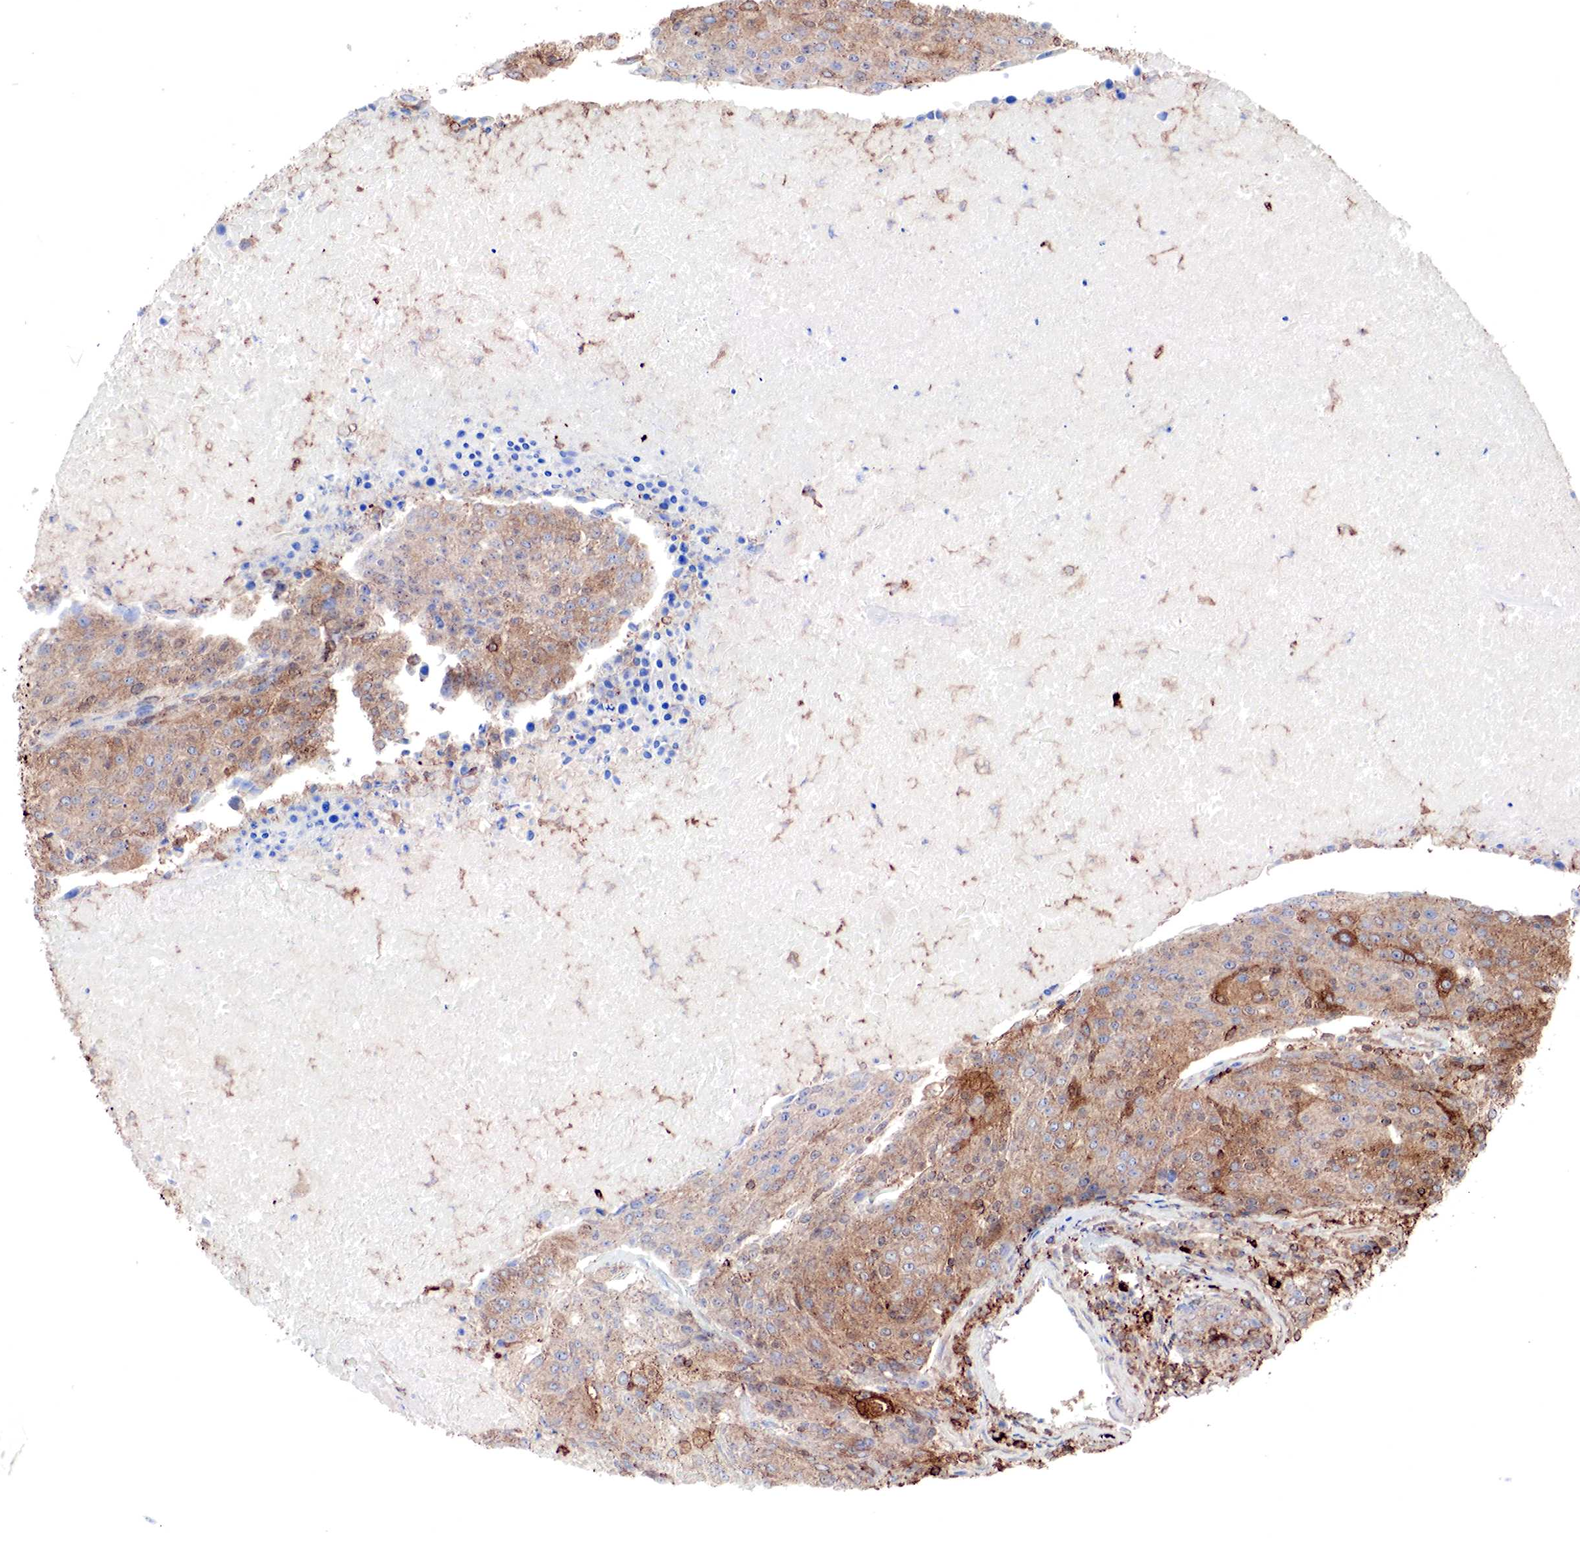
{"staining": {"intensity": "moderate", "quantity": ">75%", "location": "cytoplasmic/membranous"}, "tissue": "urothelial cancer", "cell_type": "Tumor cells", "image_type": "cancer", "snomed": [{"axis": "morphology", "description": "Urothelial carcinoma, High grade"}, {"axis": "topography", "description": "Urinary bladder"}], "caption": "Protein expression analysis of urothelial carcinoma (high-grade) shows moderate cytoplasmic/membranous staining in approximately >75% of tumor cells.", "gene": "G6PD", "patient": {"sex": "female", "age": 85}}